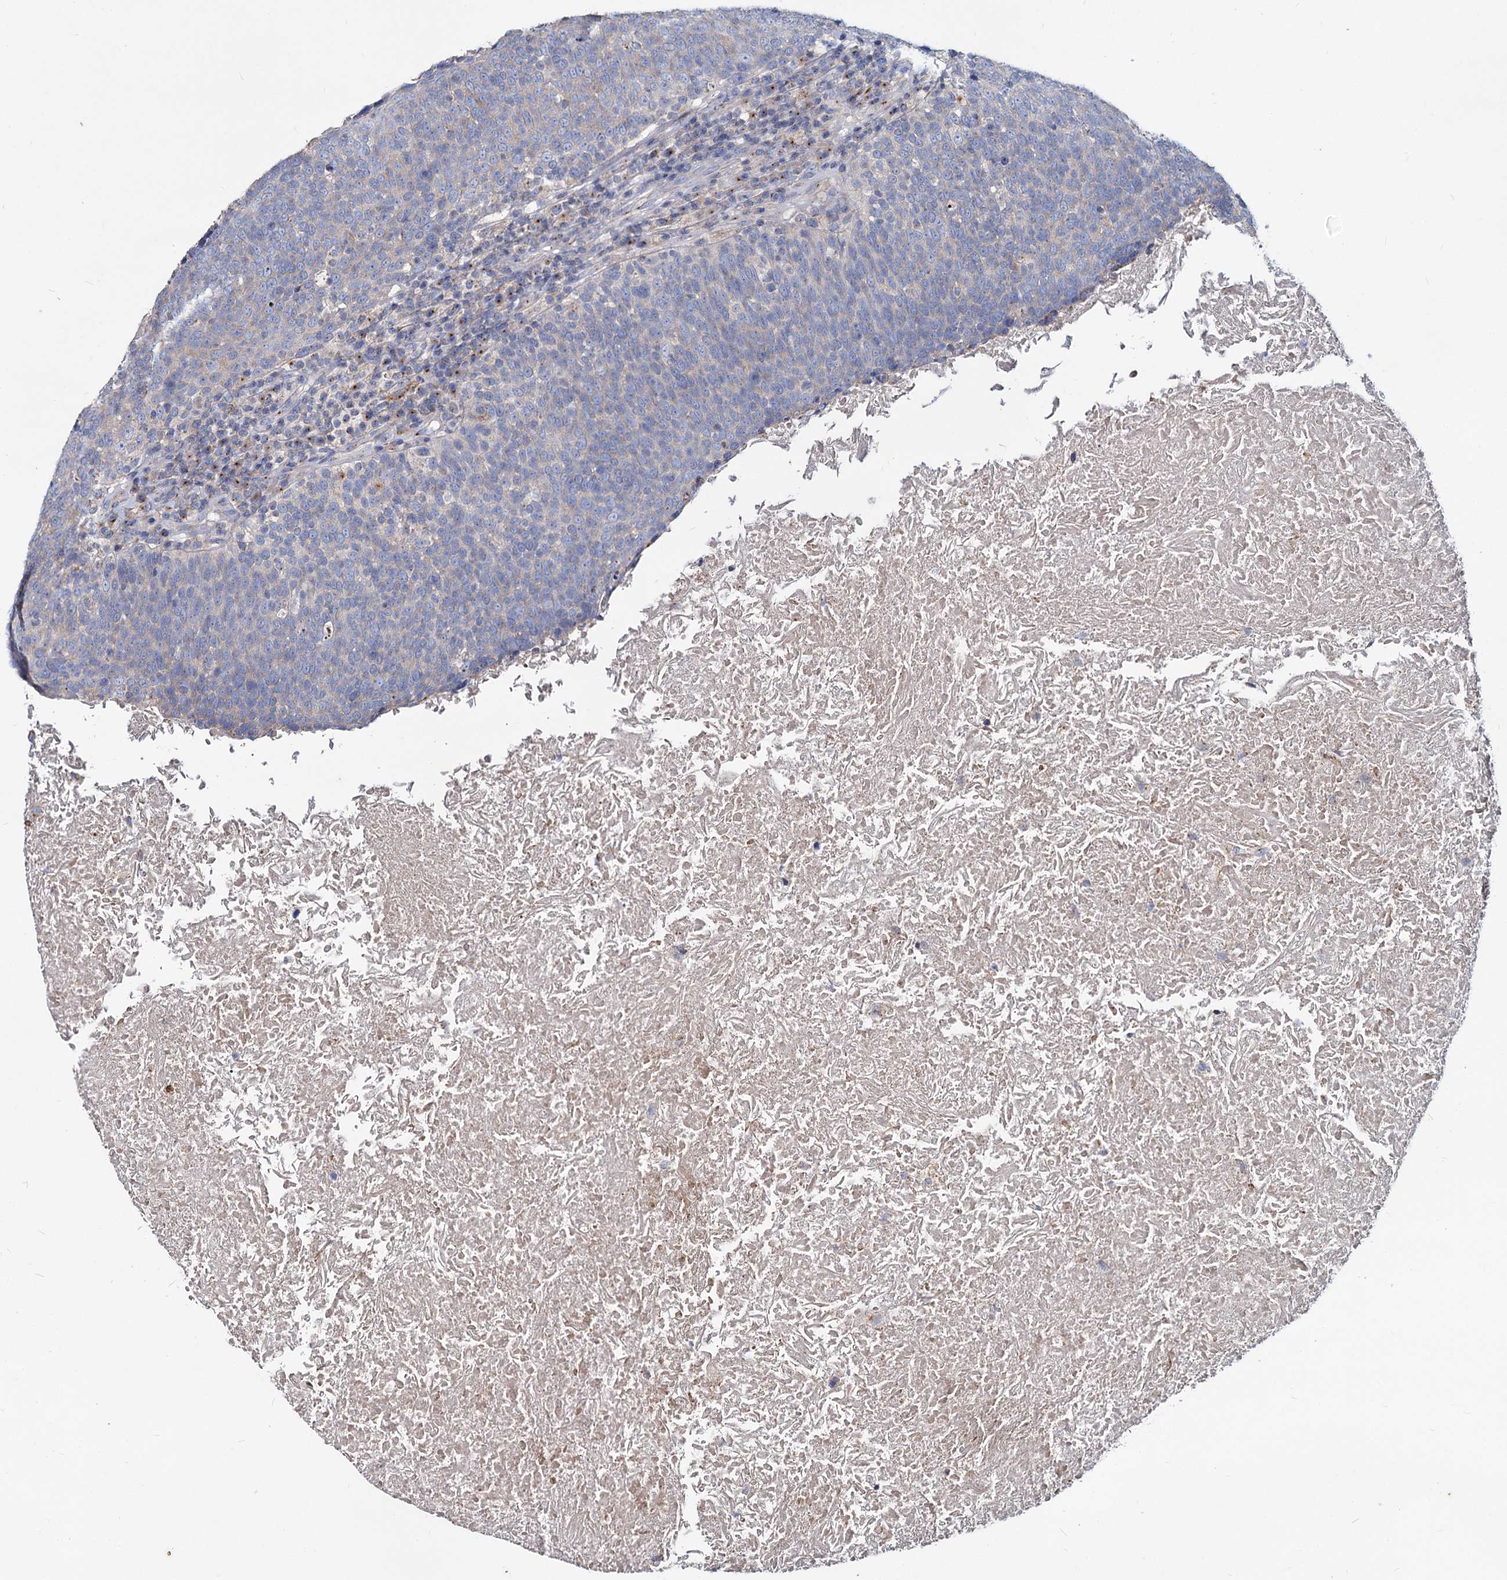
{"staining": {"intensity": "negative", "quantity": "none", "location": "none"}, "tissue": "head and neck cancer", "cell_type": "Tumor cells", "image_type": "cancer", "snomed": [{"axis": "morphology", "description": "Squamous cell carcinoma, NOS"}, {"axis": "morphology", "description": "Squamous cell carcinoma, metastatic, NOS"}, {"axis": "topography", "description": "Lymph node"}, {"axis": "topography", "description": "Head-Neck"}], "caption": "High power microscopy micrograph of an immunohistochemistry (IHC) image of squamous cell carcinoma (head and neck), revealing no significant staining in tumor cells.", "gene": "AGBL4", "patient": {"sex": "male", "age": 62}}